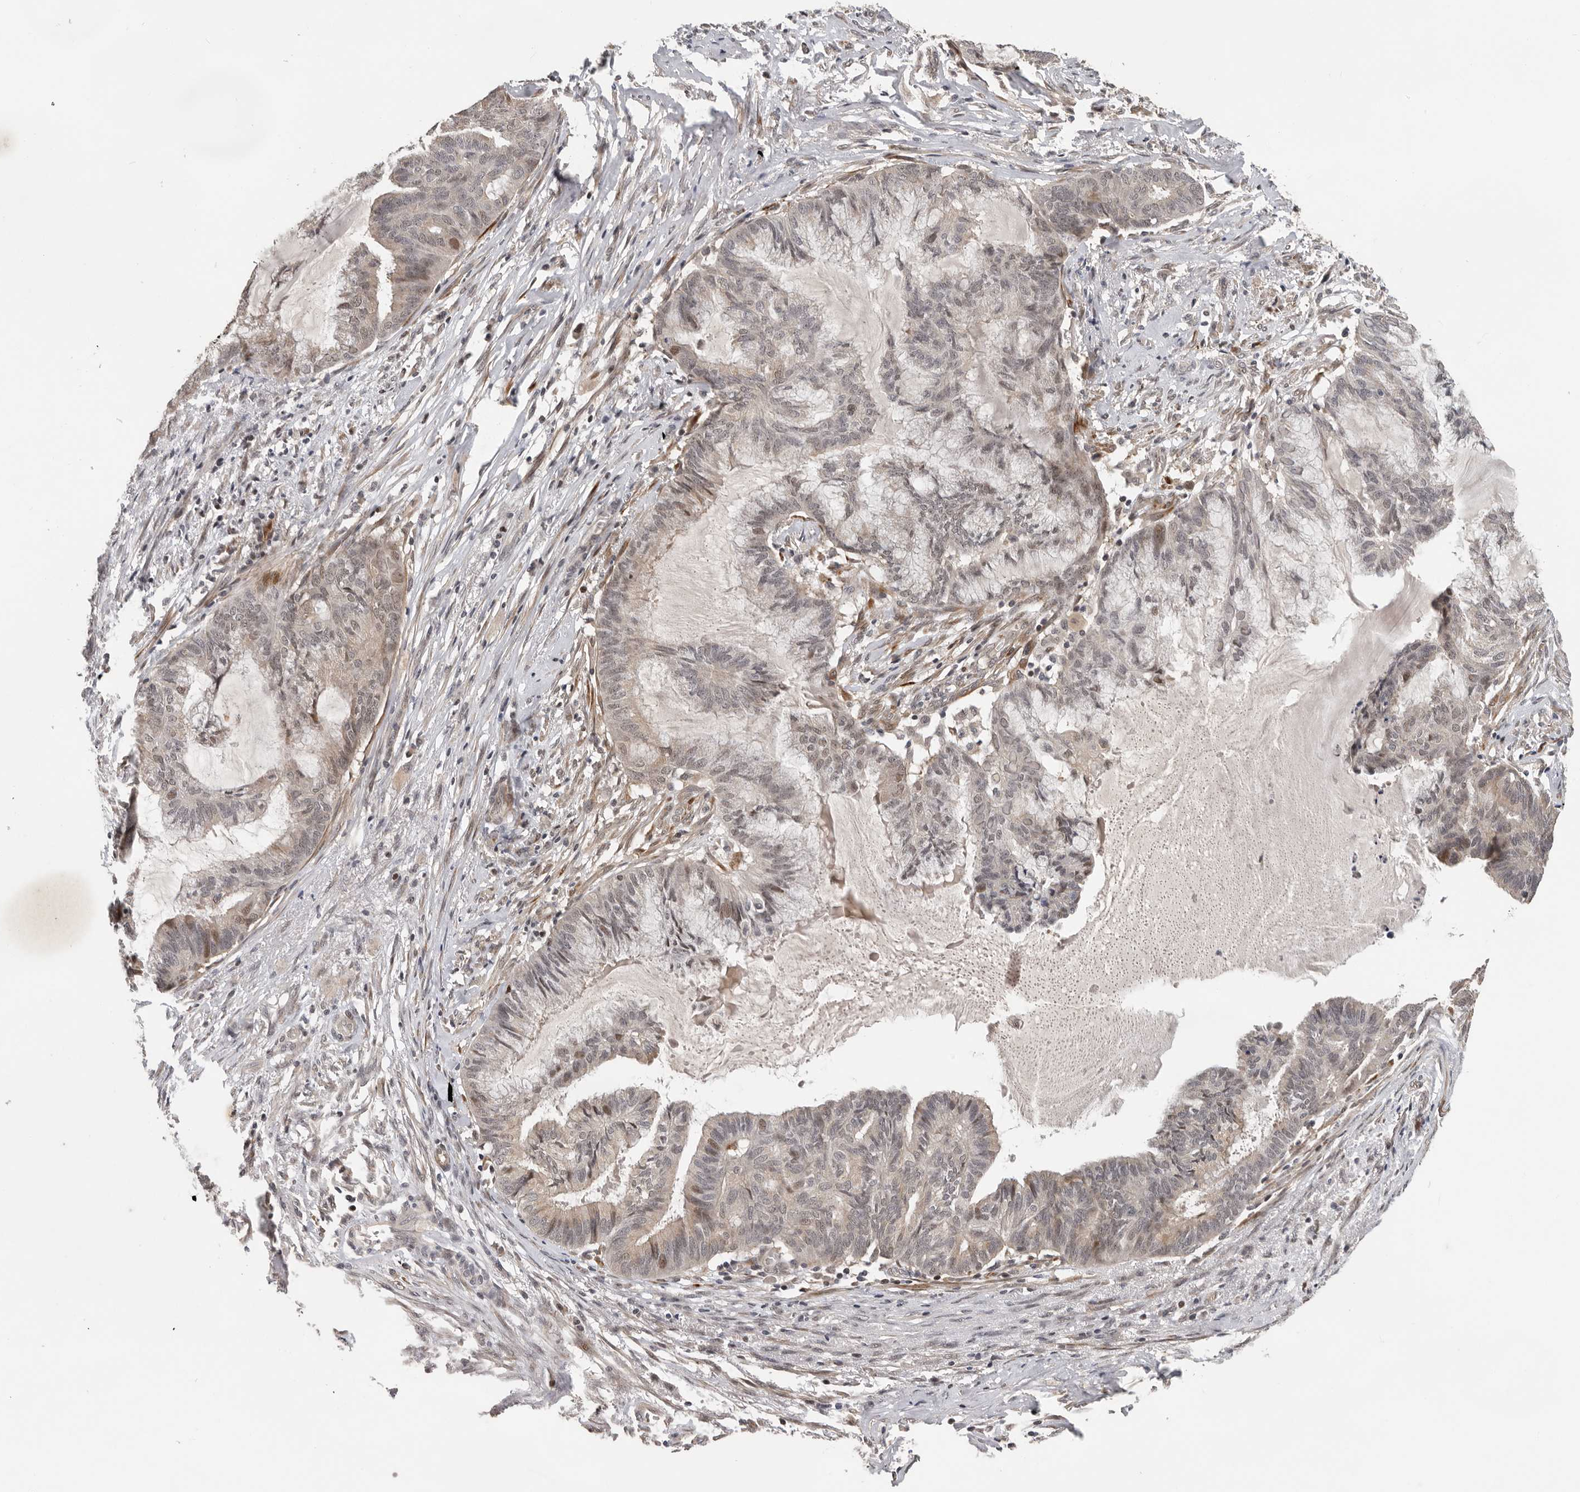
{"staining": {"intensity": "weak", "quantity": "<25%", "location": "nuclear"}, "tissue": "endometrial cancer", "cell_type": "Tumor cells", "image_type": "cancer", "snomed": [{"axis": "morphology", "description": "Adenocarcinoma, NOS"}, {"axis": "topography", "description": "Endometrium"}], "caption": "An immunohistochemistry photomicrograph of adenocarcinoma (endometrial) is shown. There is no staining in tumor cells of adenocarcinoma (endometrial).", "gene": "HENMT1", "patient": {"sex": "female", "age": 86}}